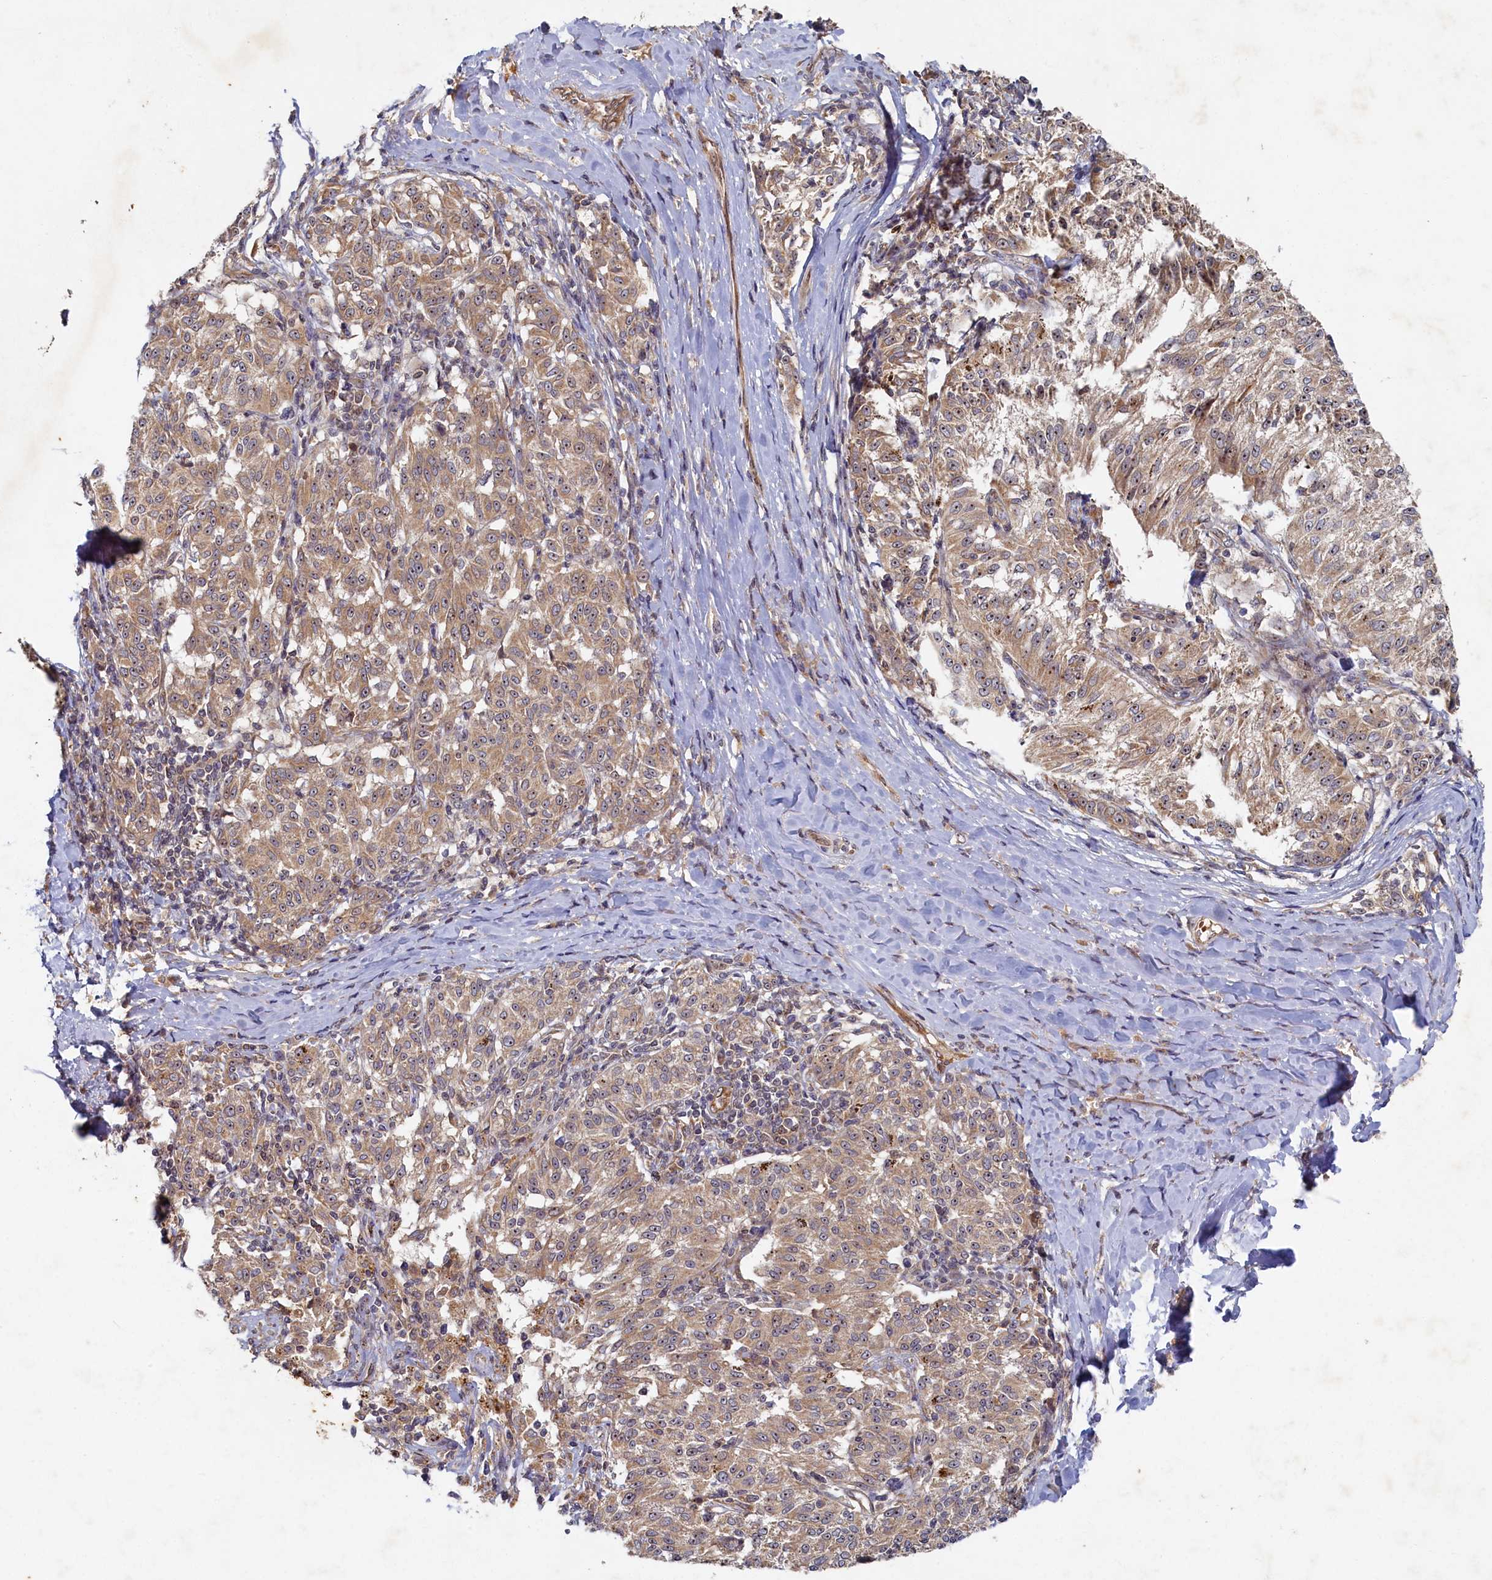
{"staining": {"intensity": "moderate", "quantity": ">75%", "location": "cytoplasmic/membranous"}, "tissue": "melanoma", "cell_type": "Tumor cells", "image_type": "cancer", "snomed": [{"axis": "morphology", "description": "Malignant melanoma, NOS"}, {"axis": "topography", "description": "Skin"}], "caption": "About >75% of tumor cells in human malignant melanoma display moderate cytoplasmic/membranous protein expression as visualized by brown immunohistochemical staining.", "gene": "CEP20", "patient": {"sex": "female", "age": 72}}